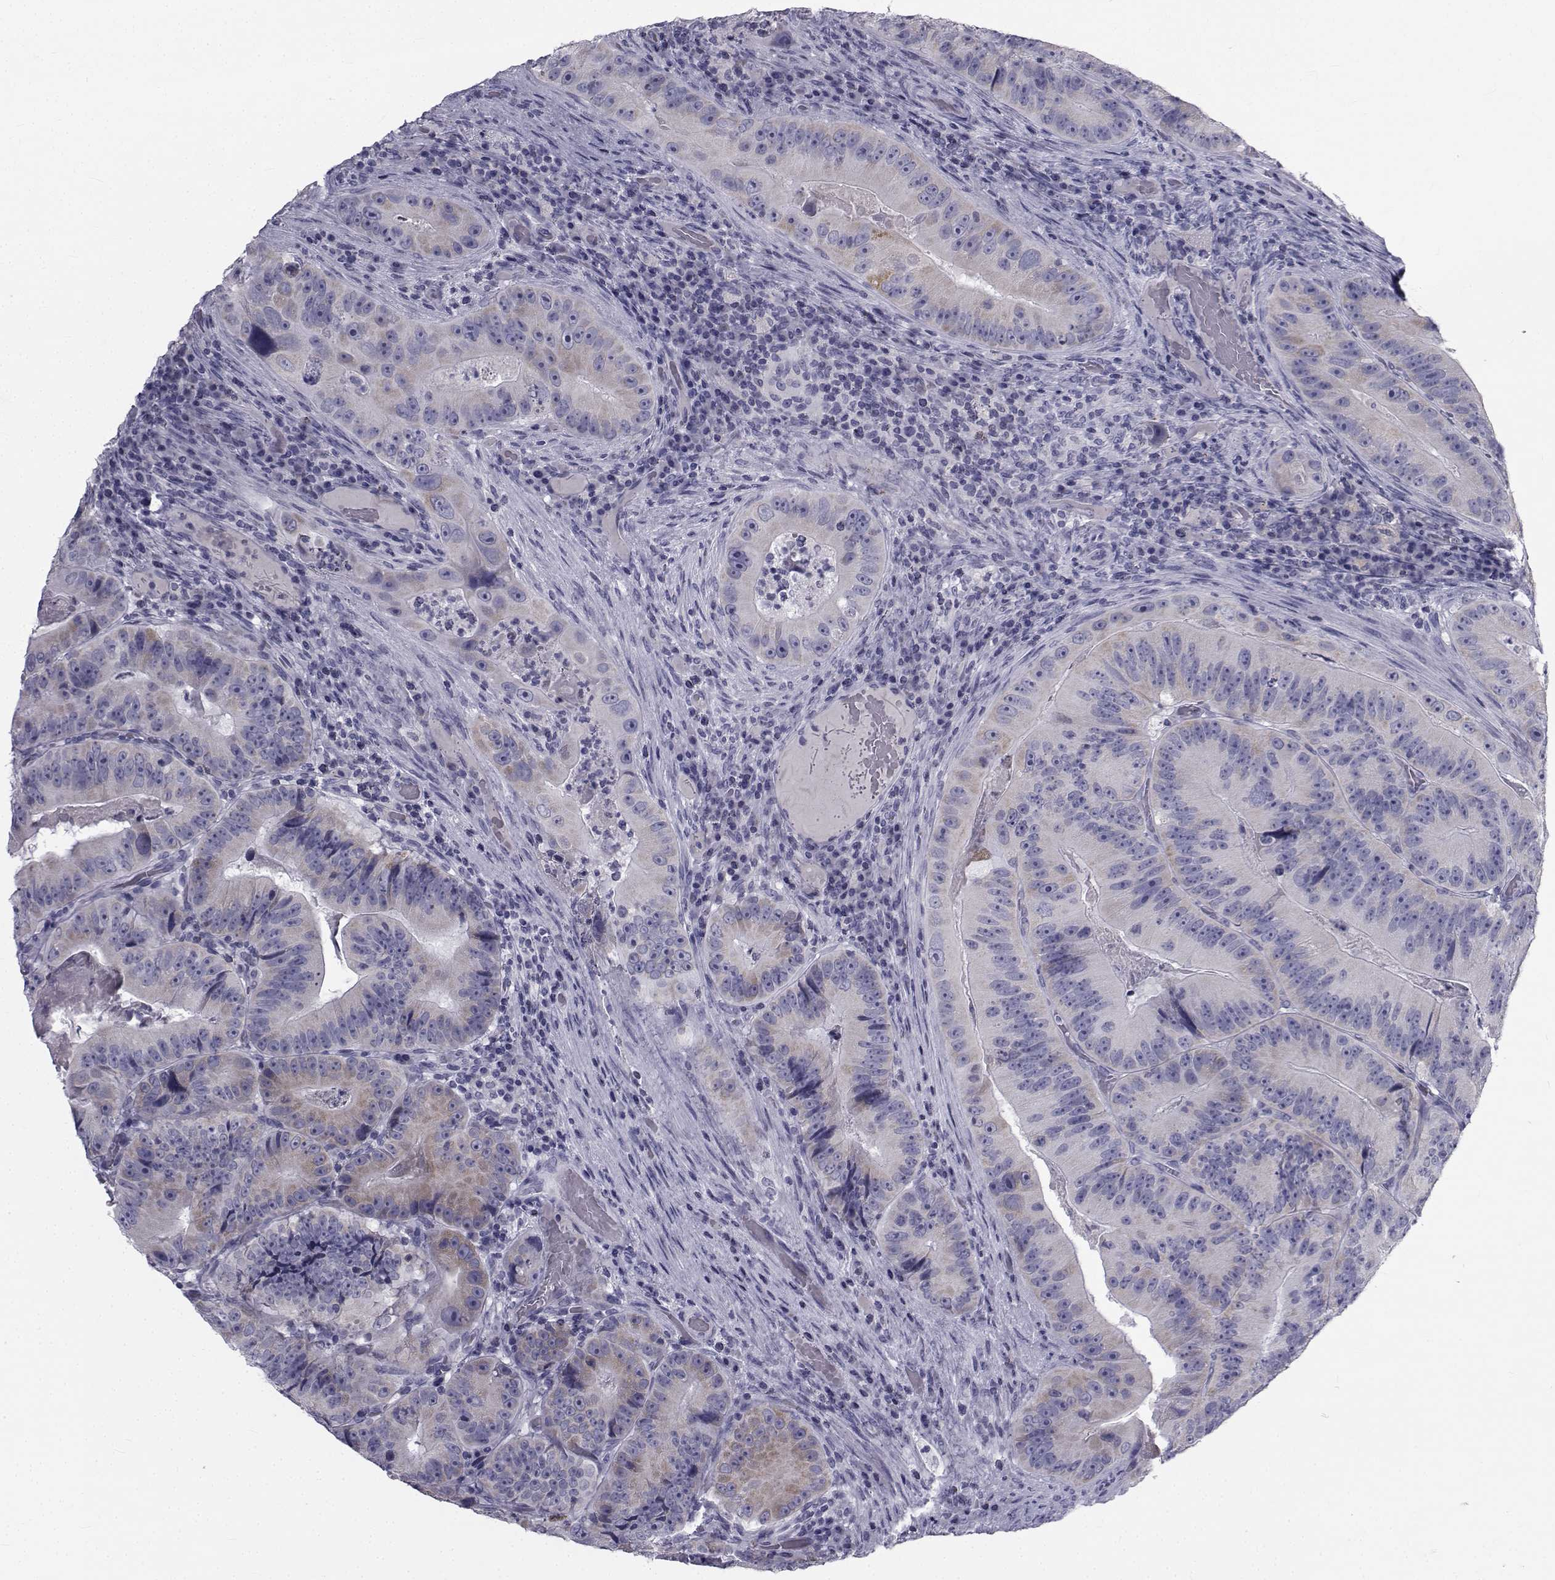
{"staining": {"intensity": "negative", "quantity": "none", "location": "none"}, "tissue": "colorectal cancer", "cell_type": "Tumor cells", "image_type": "cancer", "snomed": [{"axis": "morphology", "description": "Adenocarcinoma, NOS"}, {"axis": "topography", "description": "Colon"}], "caption": "Immunohistochemistry (IHC) histopathology image of colorectal adenocarcinoma stained for a protein (brown), which displays no staining in tumor cells.", "gene": "FDXR", "patient": {"sex": "female", "age": 86}}